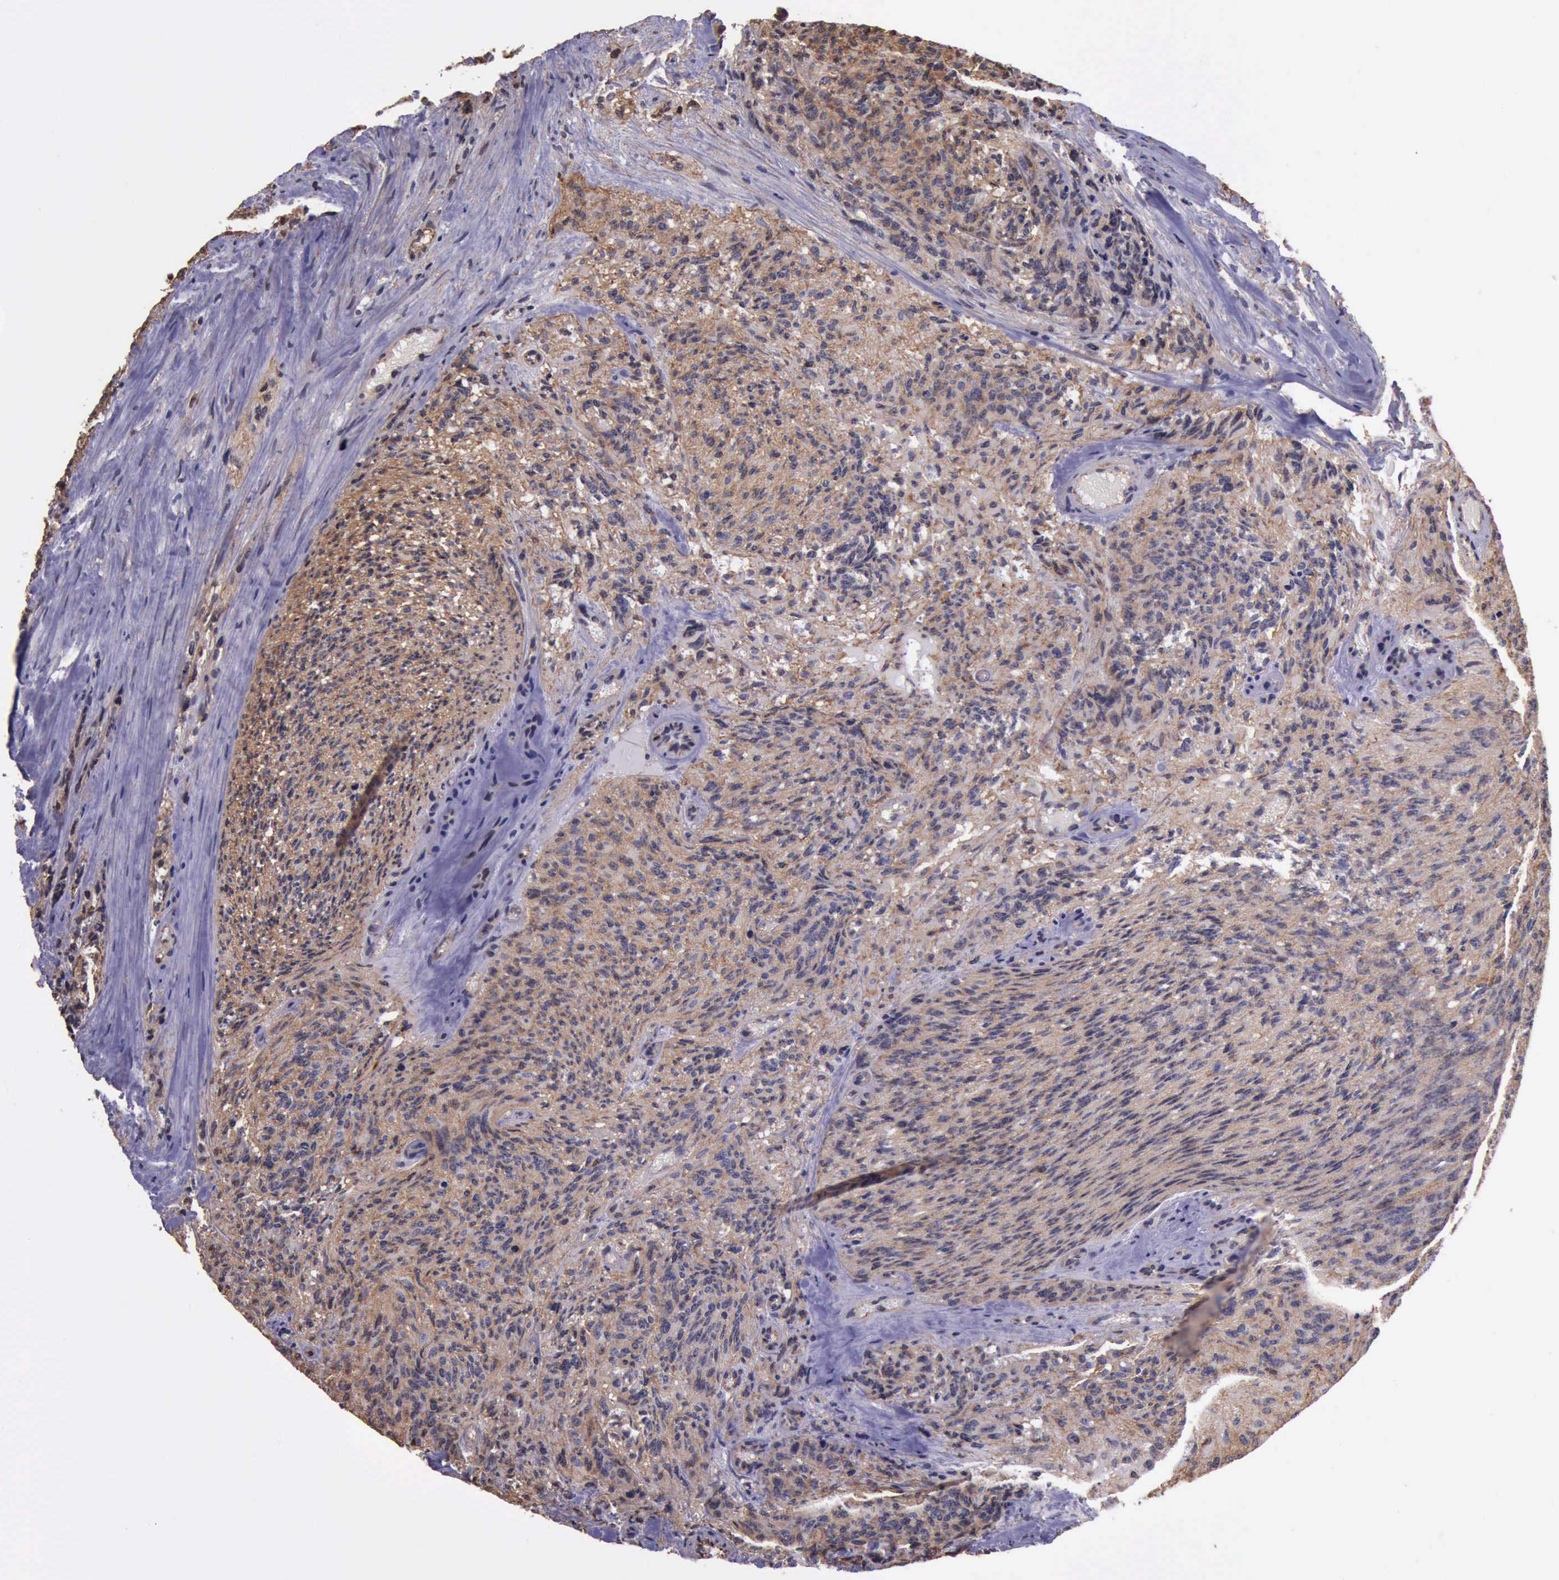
{"staining": {"intensity": "moderate", "quantity": ">75%", "location": "cytoplasmic/membranous"}, "tissue": "glioma", "cell_type": "Tumor cells", "image_type": "cancer", "snomed": [{"axis": "morphology", "description": "Glioma, malignant, High grade"}, {"axis": "topography", "description": "Brain"}], "caption": "High-power microscopy captured an immunohistochemistry (IHC) histopathology image of malignant glioma (high-grade), revealing moderate cytoplasmic/membranous expression in about >75% of tumor cells. (DAB = brown stain, brightfield microscopy at high magnification).", "gene": "CTNNB1", "patient": {"sex": "male", "age": 36}}